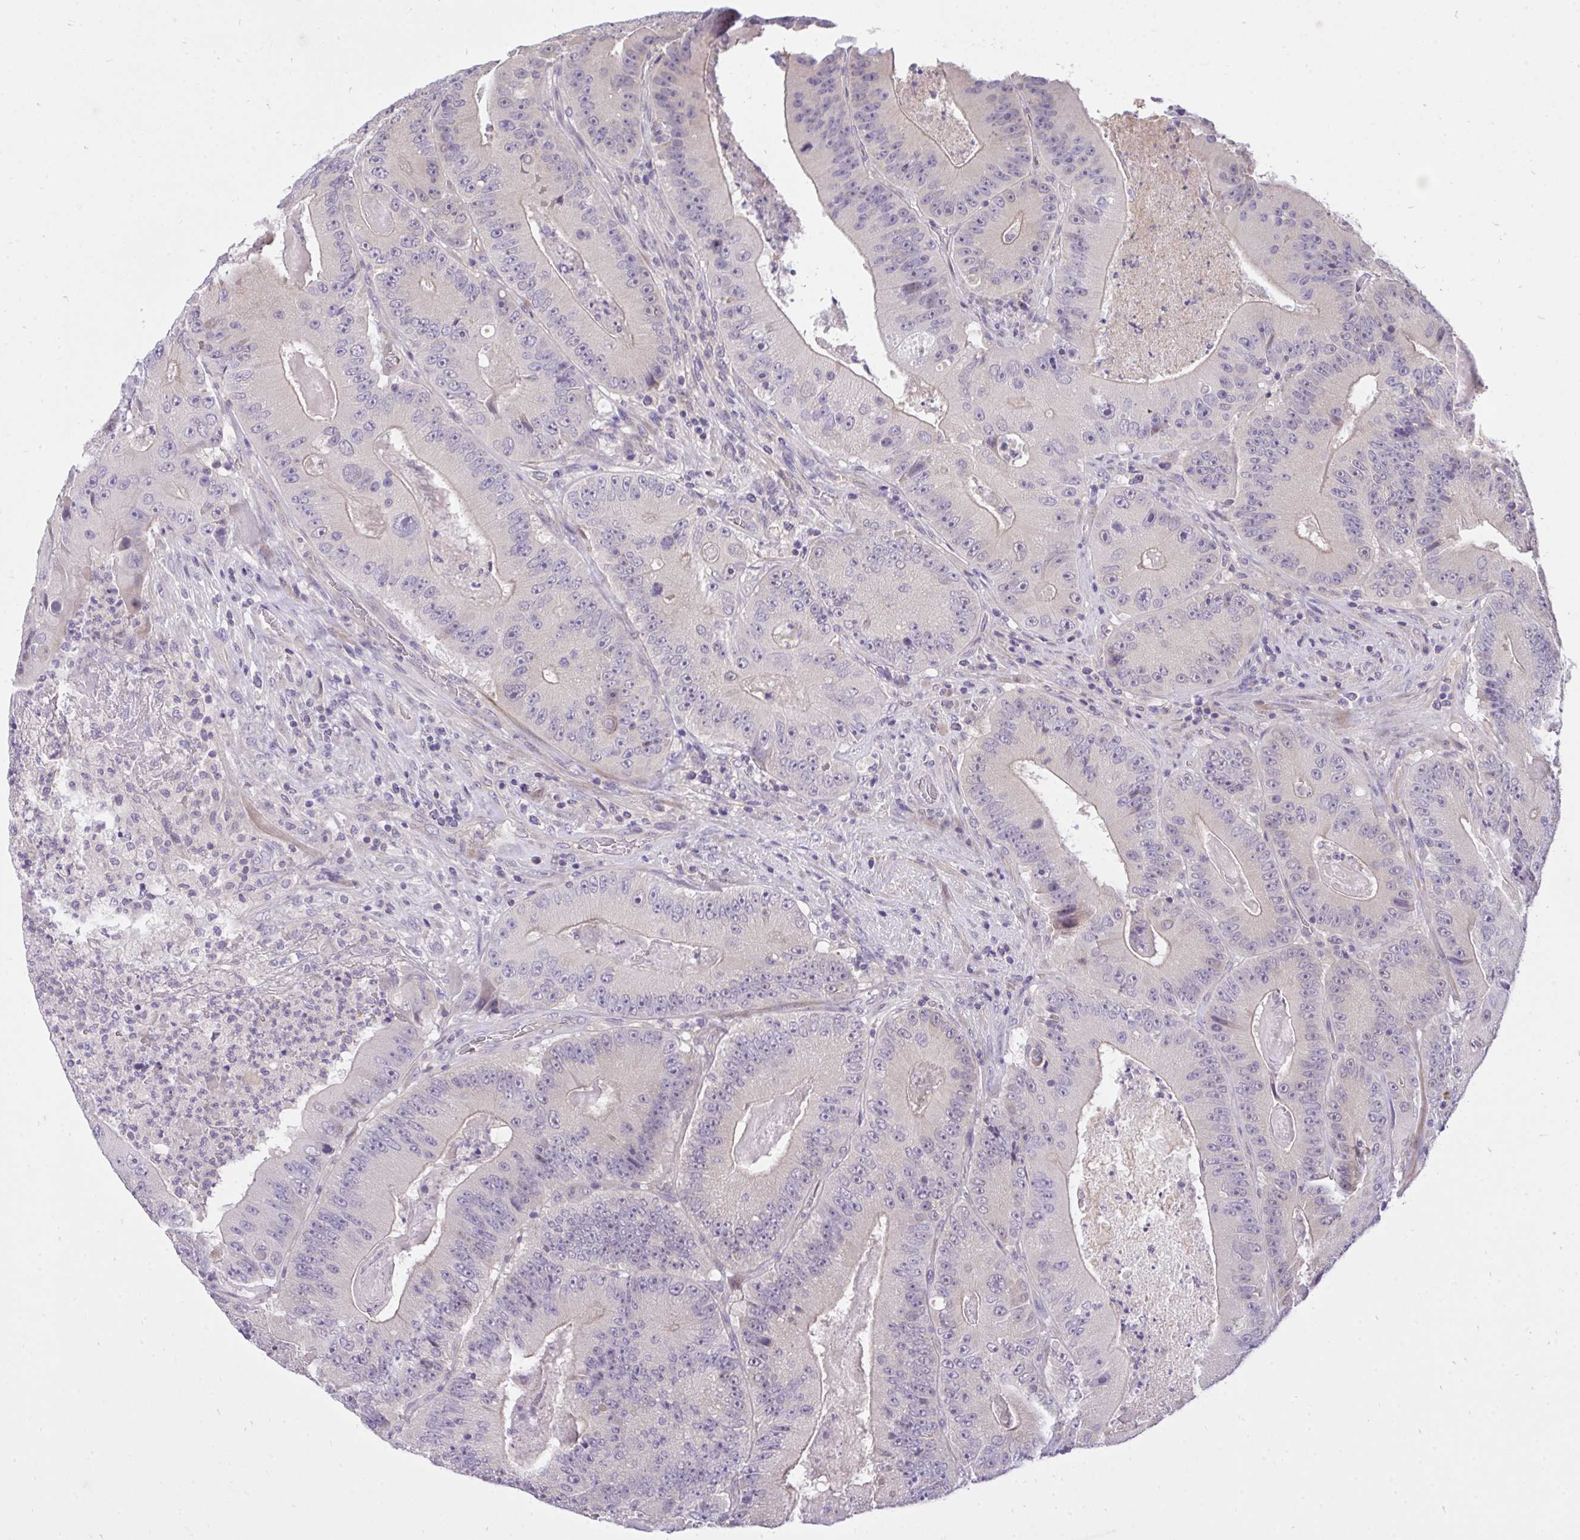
{"staining": {"intensity": "negative", "quantity": "none", "location": "none"}, "tissue": "colorectal cancer", "cell_type": "Tumor cells", "image_type": "cancer", "snomed": [{"axis": "morphology", "description": "Adenocarcinoma, NOS"}, {"axis": "topography", "description": "Colon"}], "caption": "An immunohistochemistry (IHC) micrograph of colorectal cancer (adenocarcinoma) is shown. There is no staining in tumor cells of colorectal cancer (adenocarcinoma).", "gene": "C19orf54", "patient": {"sex": "female", "age": 86}}